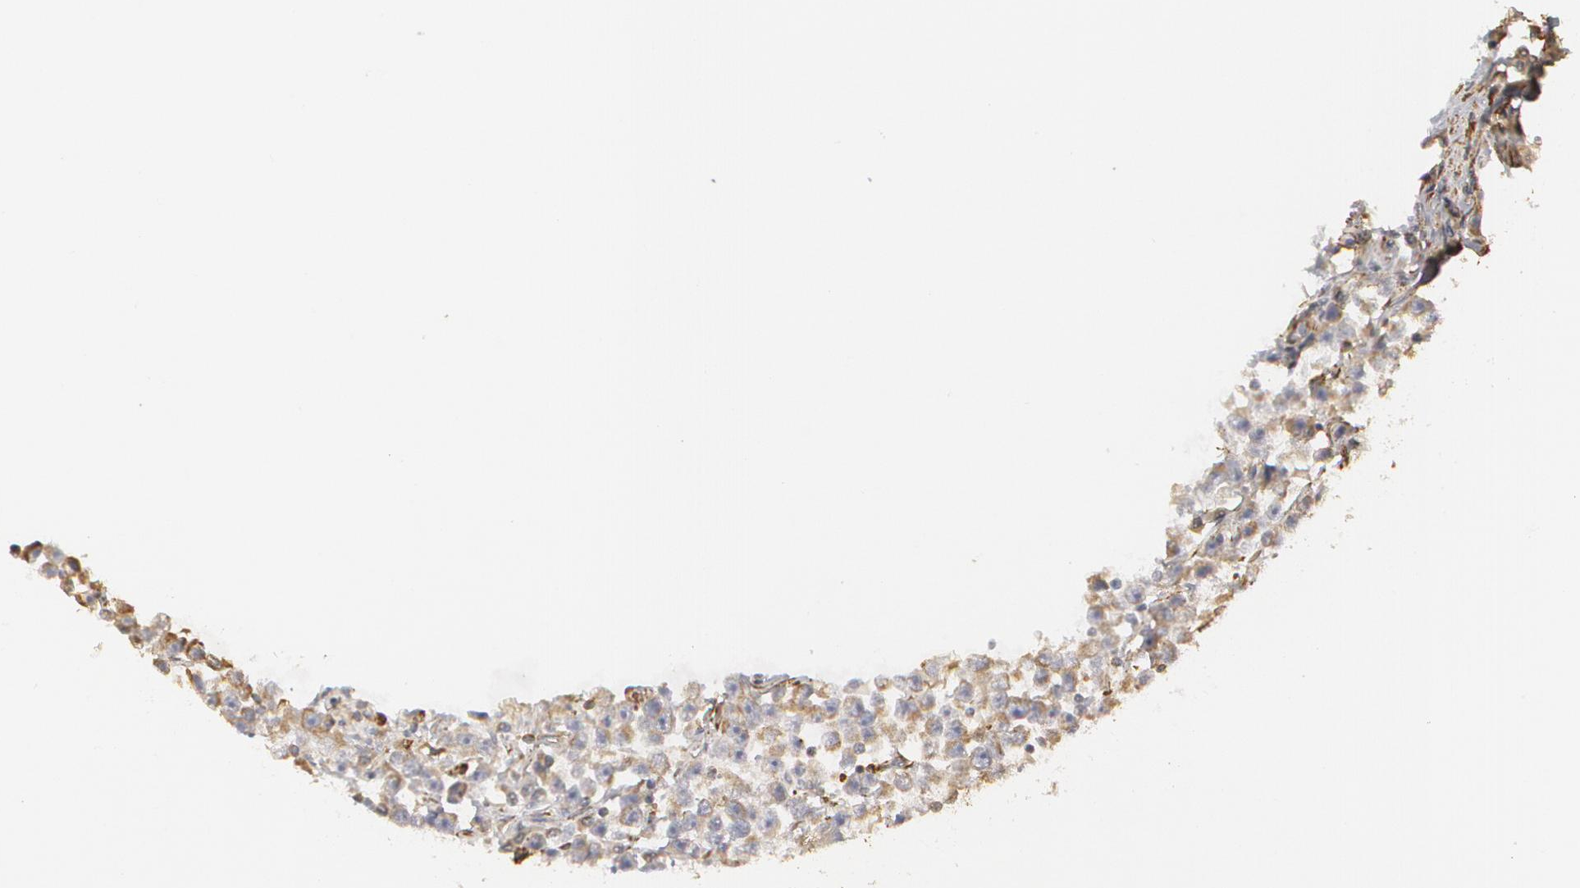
{"staining": {"intensity": "weak", "quantity": "<25%", "location": "cytoplasmic/membranous"}, "tissue": "testis cancer", "cell_type": "Tumor cells", "image_type": "cancer", "snomed": [{"axis": "morphology", "description": "Seminoma, NOS"}, {"axis": "topography", "description": "Testis"}], "caption": "An immunohistochemistry (IHC) micrograph of seminoma (testis) is shown. There is no staining in tumor cells of seminoma (testis). (Immunohistochemistry, brightfield microscopy, high magnification).", "gene": "CYB5R3", "patient": {"sex": "male", "age": 33}}